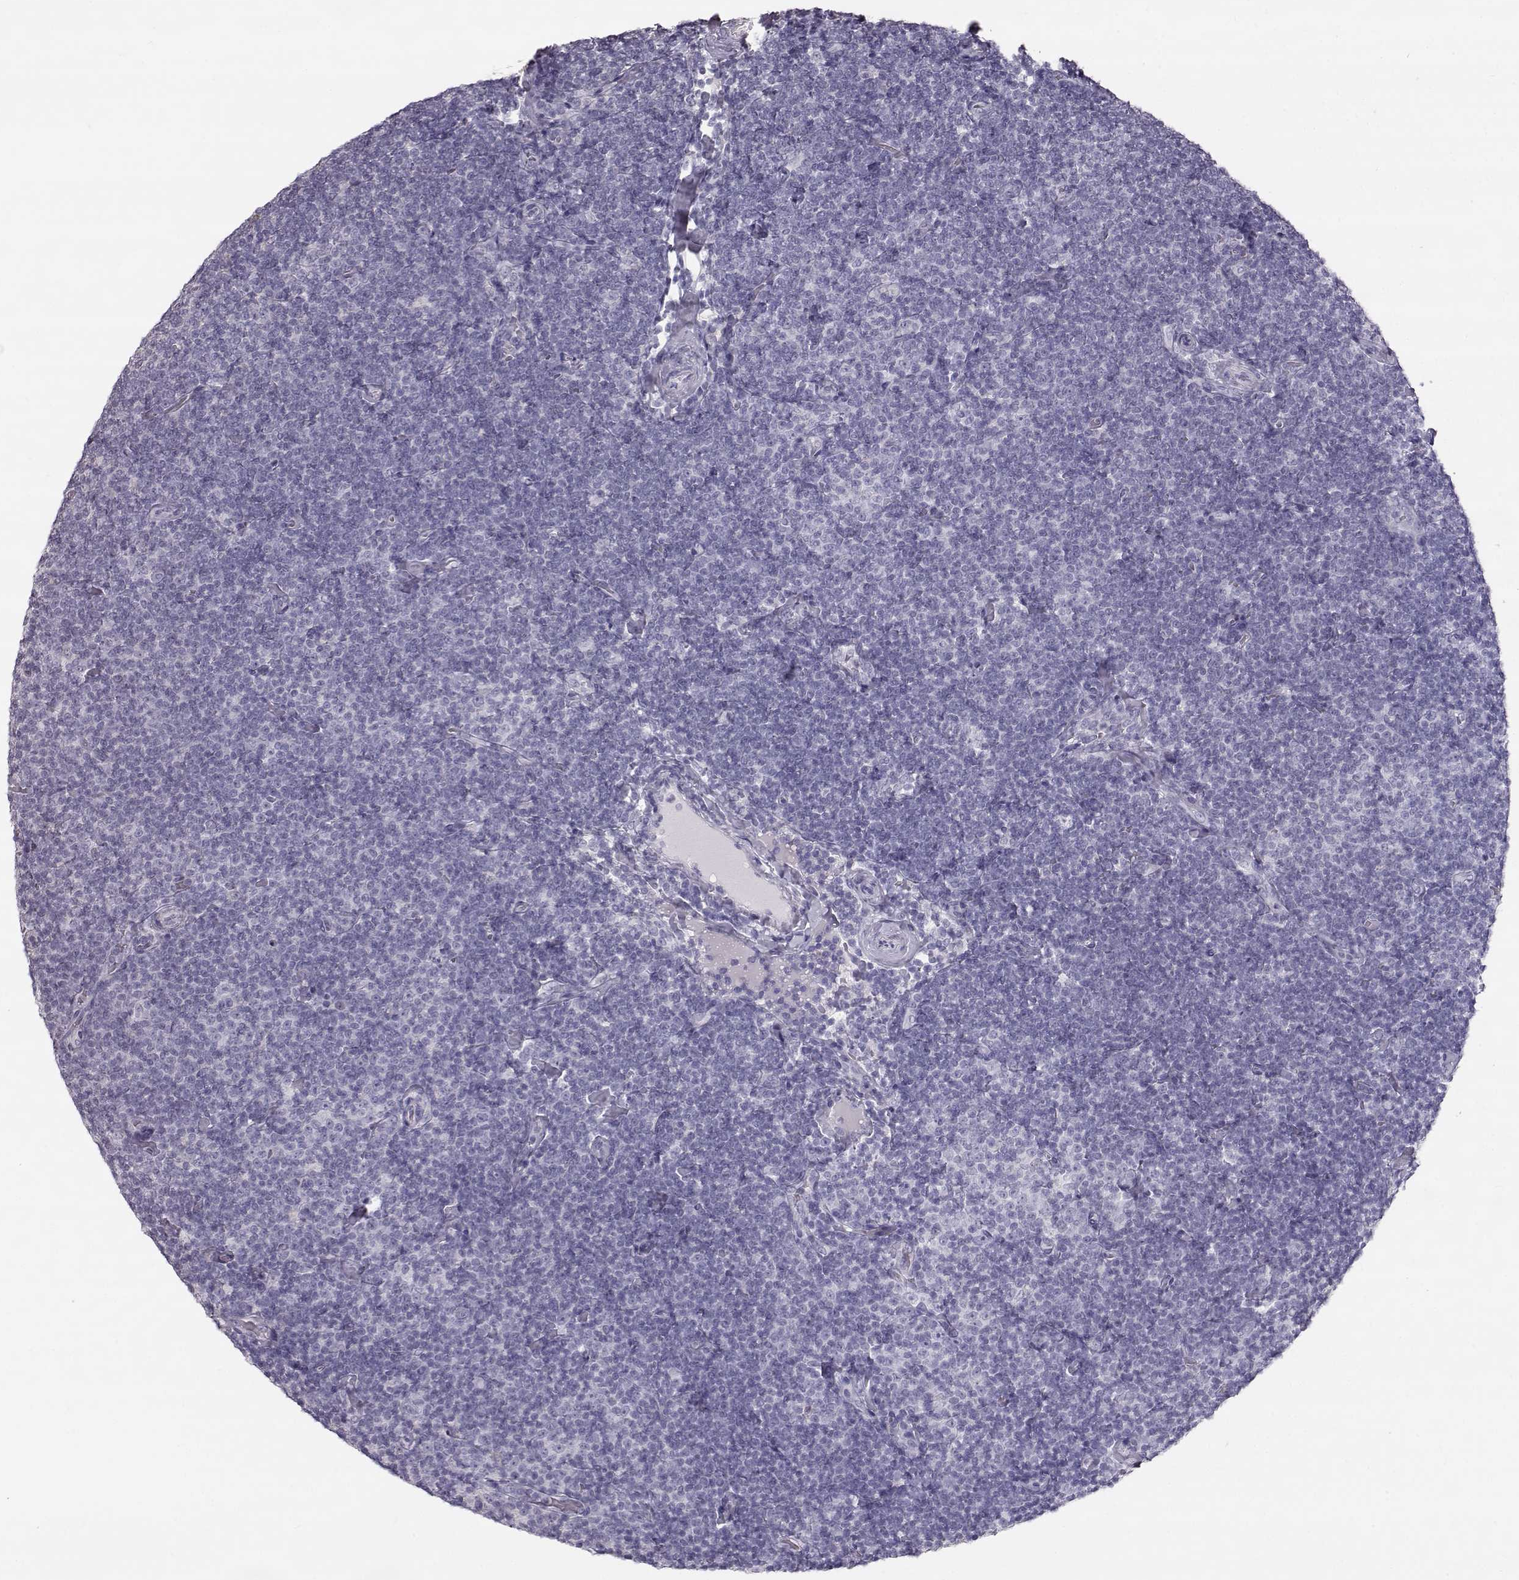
{"staining": {"intensity": "negative", "quantity": "none", "location": "none"}, "tissue": "lymphoma", "cell_type": "Tumor cells", "image_type": "cancer", "snomed": [{"axis": "morphology", "description": "Malignant lymphoma, non-Hodgkin's type, Low grade"}, {"axis": "topography", "description": "Lymph node"}], "caption": "Protein analysis of malignant lymphoma, non-Hodgkin's type (low-grade) displays no significant expression in tumor cells.", "gene": "KRT33A", "patient": {"sex": "male", "age": 81}}